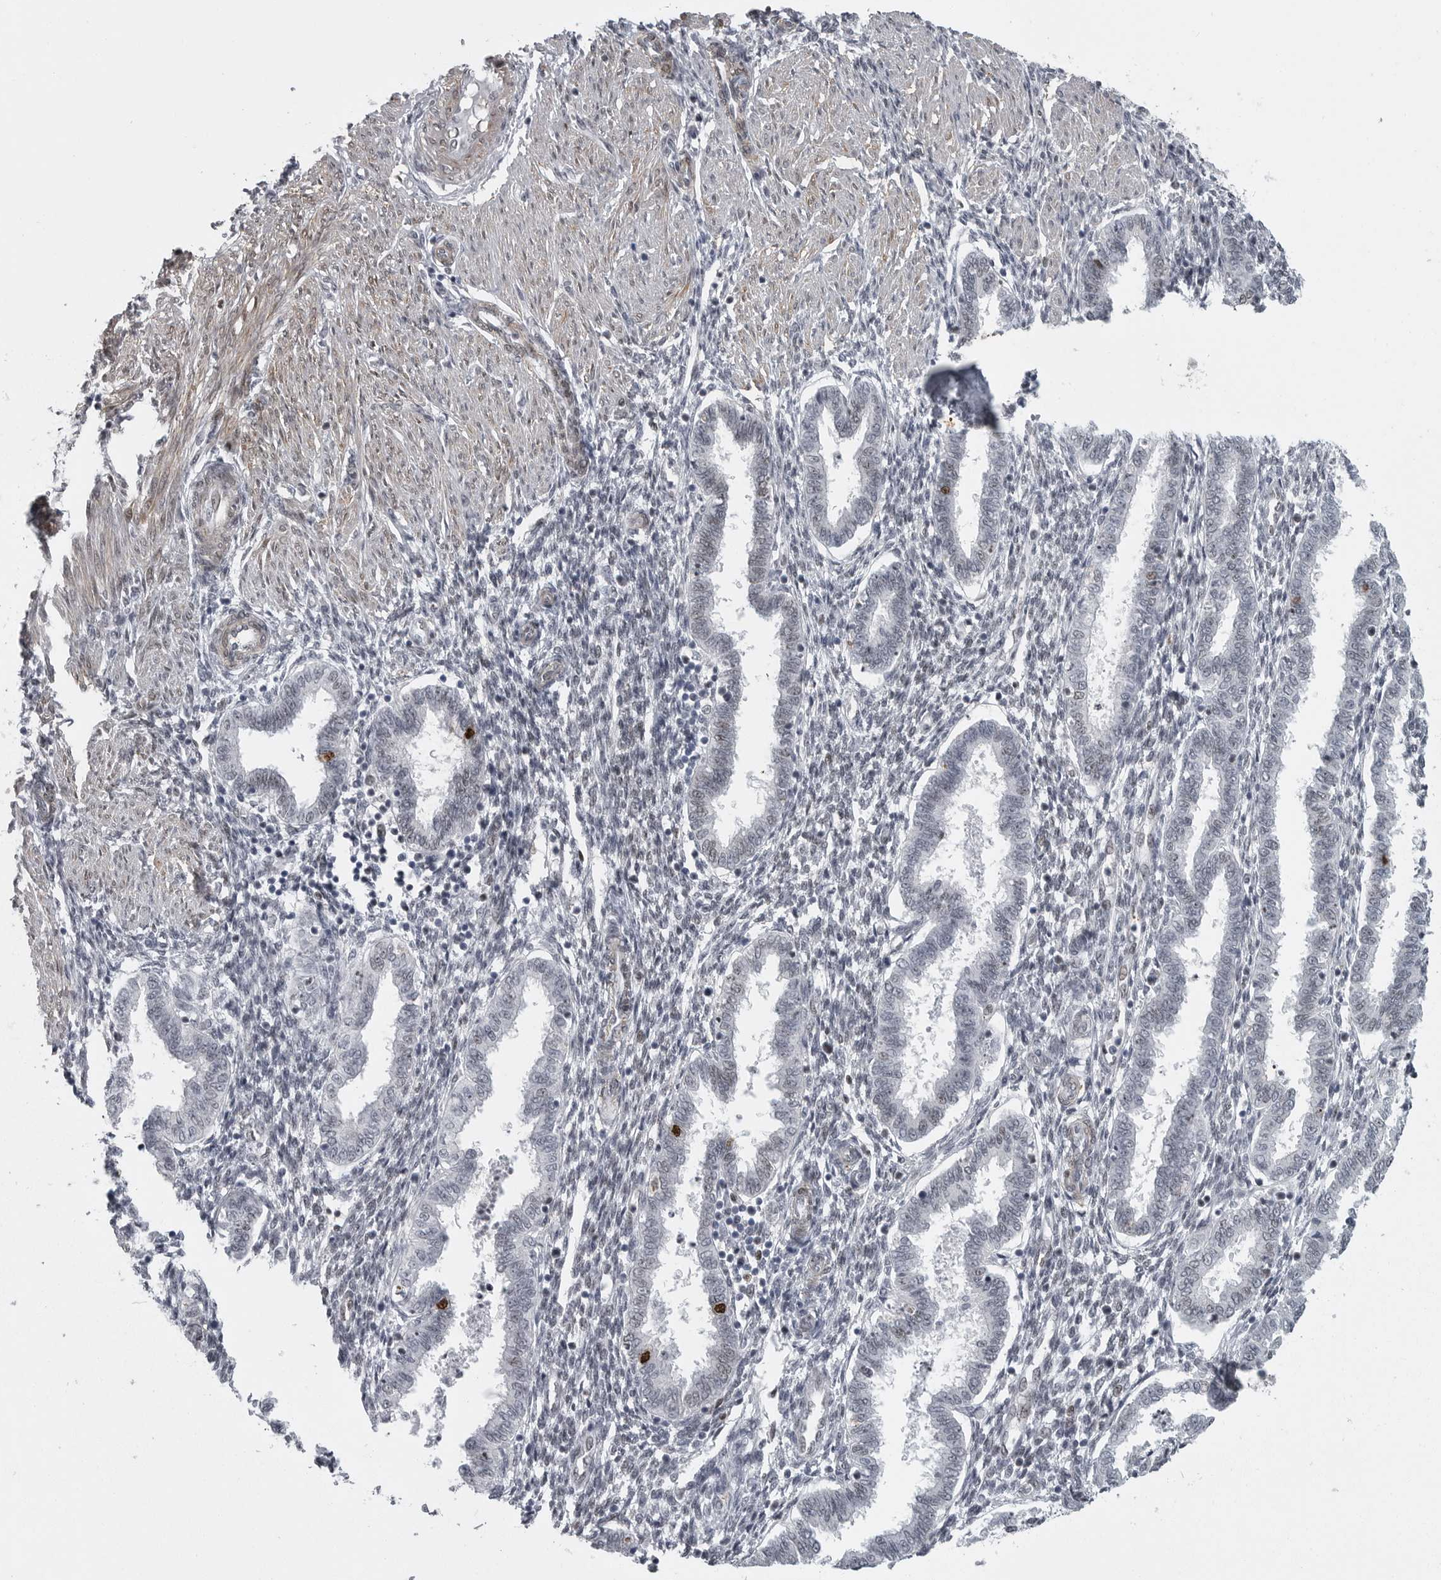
{"staining": {"intensity": "weak", "quantity": "25%-75%", "location": "nuclear"}, "tissue": "endometrium", "cell_type": "Cells in endometrial stroma", "image_type": "normal", "snomed": [{"axis": "morphology", "description": "Normal tissue, NOS"}, {"axis": "topography", "description": "Endometrium"}], "caption": "Endometrium stained with a brown dye displays weak nuclear positive expression in approximately 25%-75% of cells in endometrial stroma.", "gene": "HMGN3", "patient": {"sex": "female", "age": 33}}